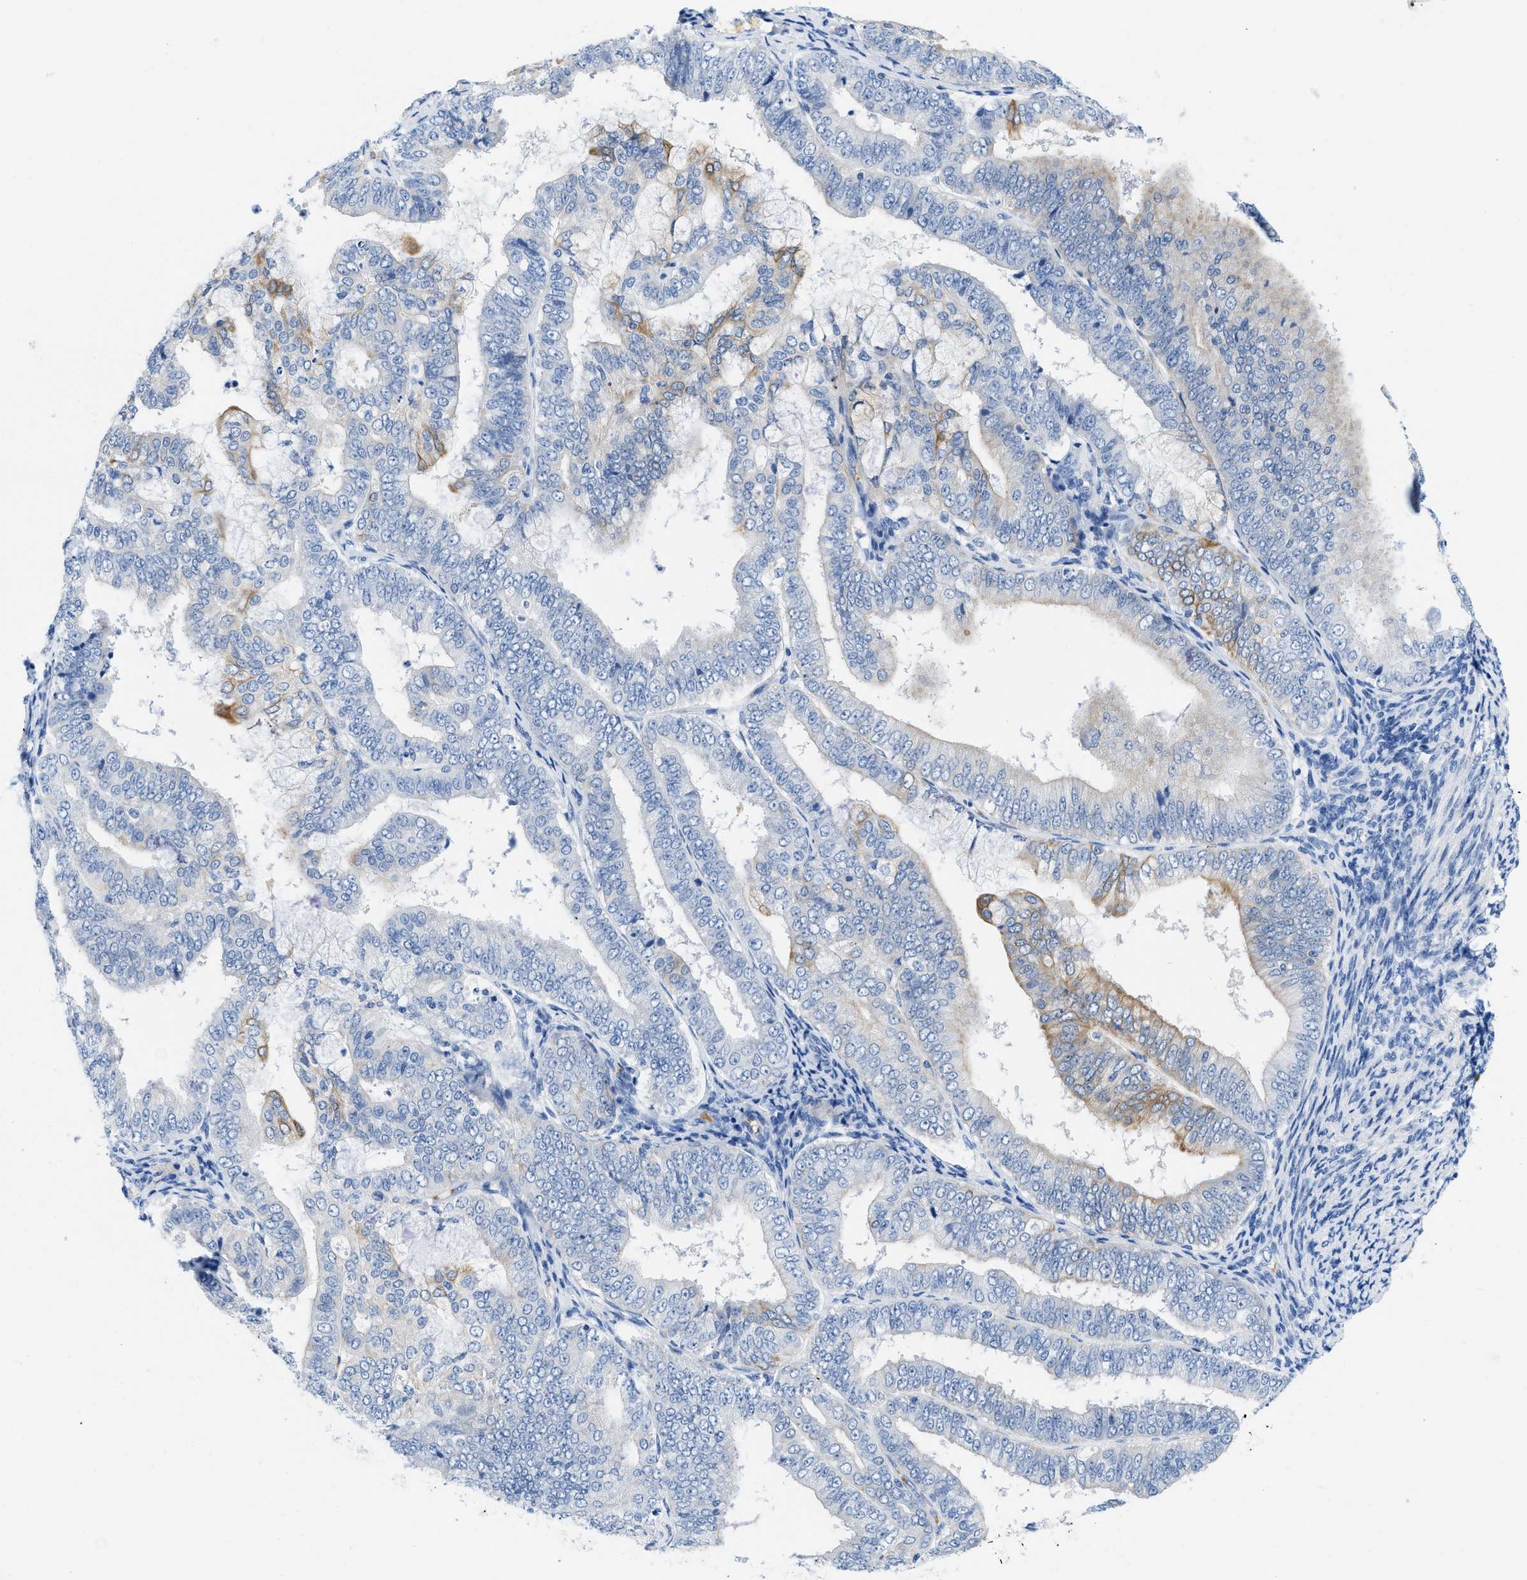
{"staining": {"intensity": "weak", "quantity": "<25%", "location": "cytoplasmic/membranous"}, "tissue": "endometrial cancer", "cell_type": "Tumor cells", "image_type": "cancer", "snomed": [{"axis": "morphology", "description": "Adenocarcinoma, NOS"}, {"axis": "topography", "description": "Endometrium"}], "caption": "Tumor cells are negative for brown protein staining in endometrial cancer (adenocarcinoma). (Brightfield microscopy of DAB immunohistochemistry at high magnification).", "gene": "BPGM", "patient": {"sex": "female", "age": 63}}